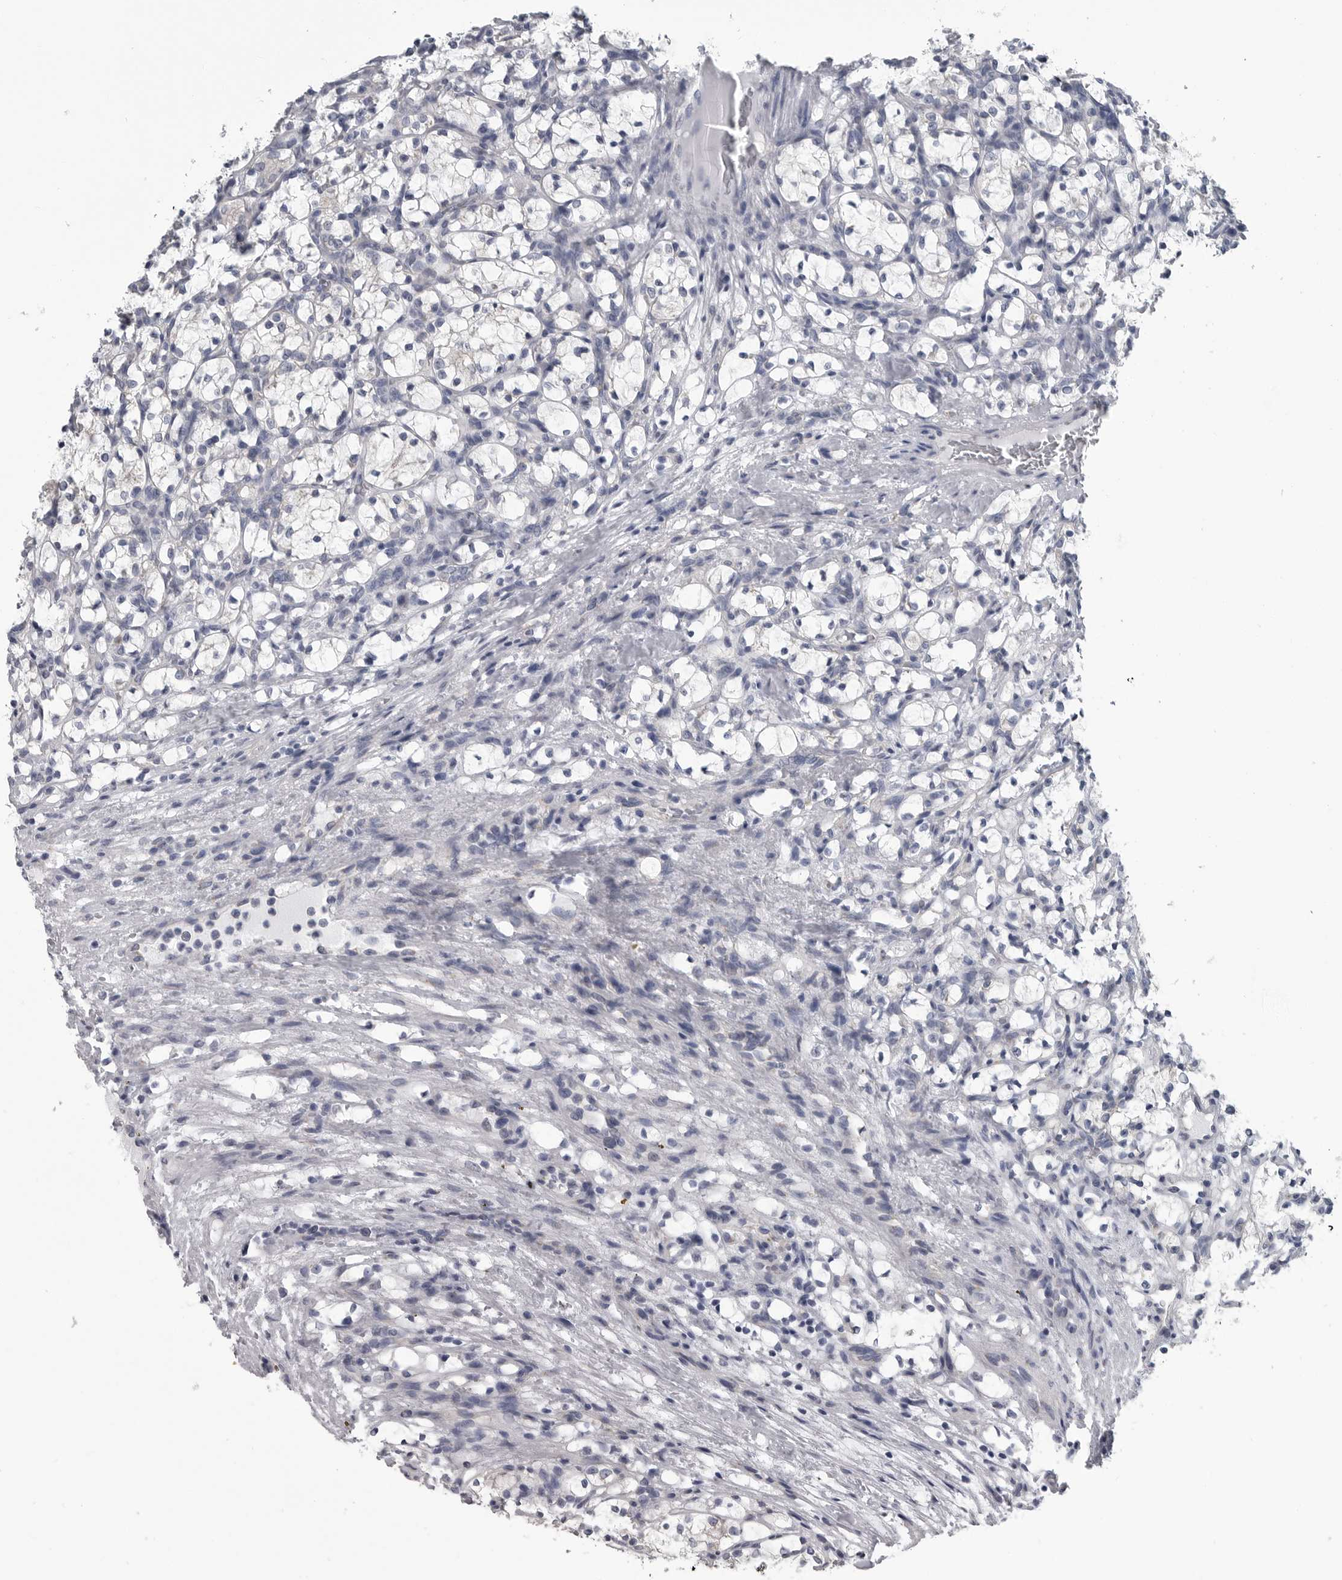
{"staining": {"intensity": "negative", "quantity": "none", "location": "none"}, "tissue": "renal cancer", "cell_type": "Tumor cells", "image_type": "cancer", "snomed": [{"axis": "morphology", "description": "Adenocarcinoma, NOS"}, {"axis": "topography", "description": "Kidney"}], "caption": "Protein analysis of renal cancer (adenocarcinoma) exhibits no significant expression in tumor cells.", "gene": "MYOC", "patient": {"sex": "female", "age": 69}}